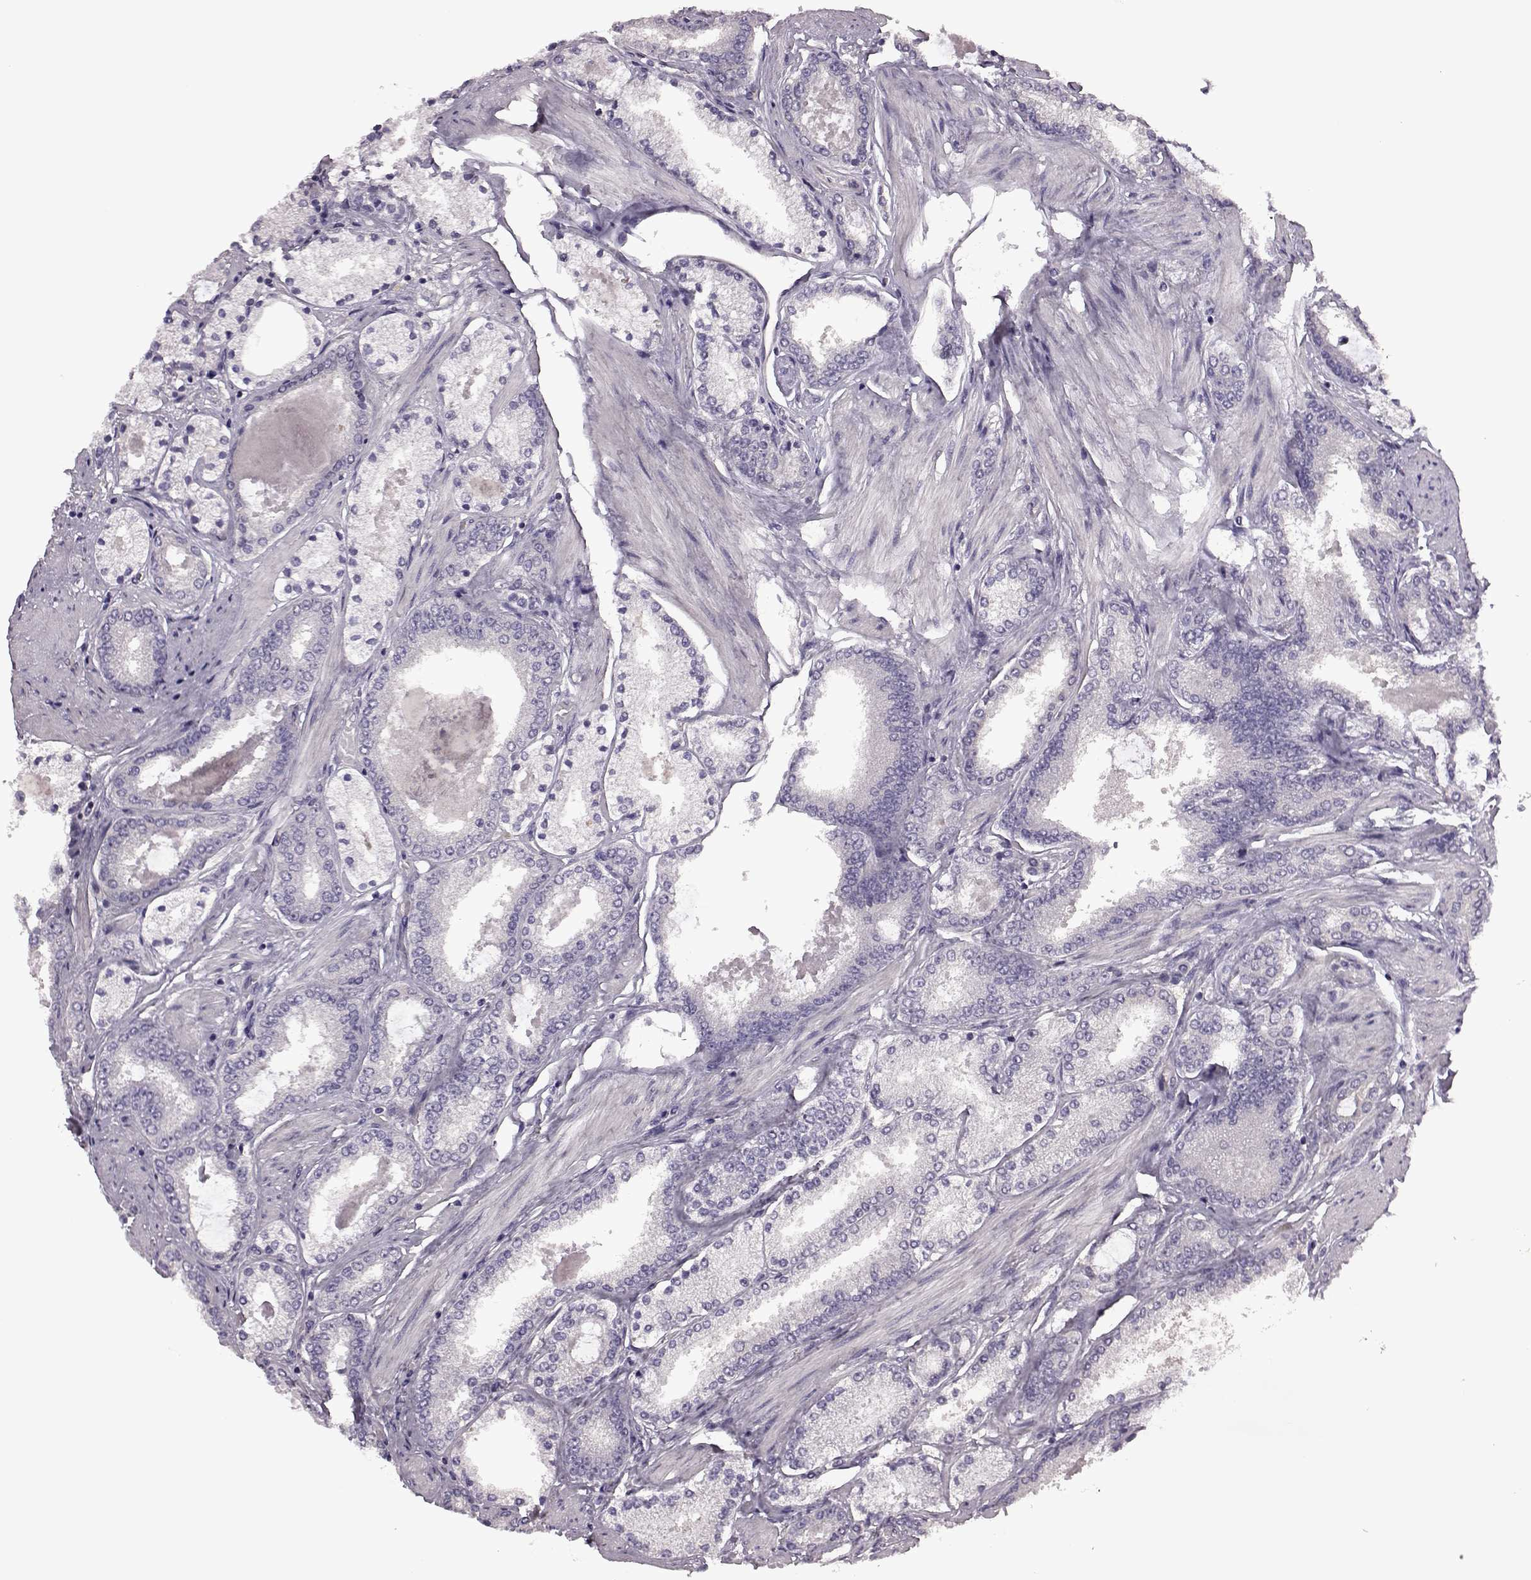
{"staining": {"intensity": "negative", "quantity": "none", "location": "none"}, "tissue": "prostate cancer", "cell_type": "Tumor cells", "image_type": "cancer", "snomed": [{"axis": "morphology", "description": "Adenocarcinoma, High grade"}, {"axis": "topography", "description": "Prostate"}], "caption": "Prostate cancer was stained to show a protein in brown. There is no significant positivity in tumor cells.", "gene": "EDDM3B", "patient": {"sex": "male", "age": 63}}